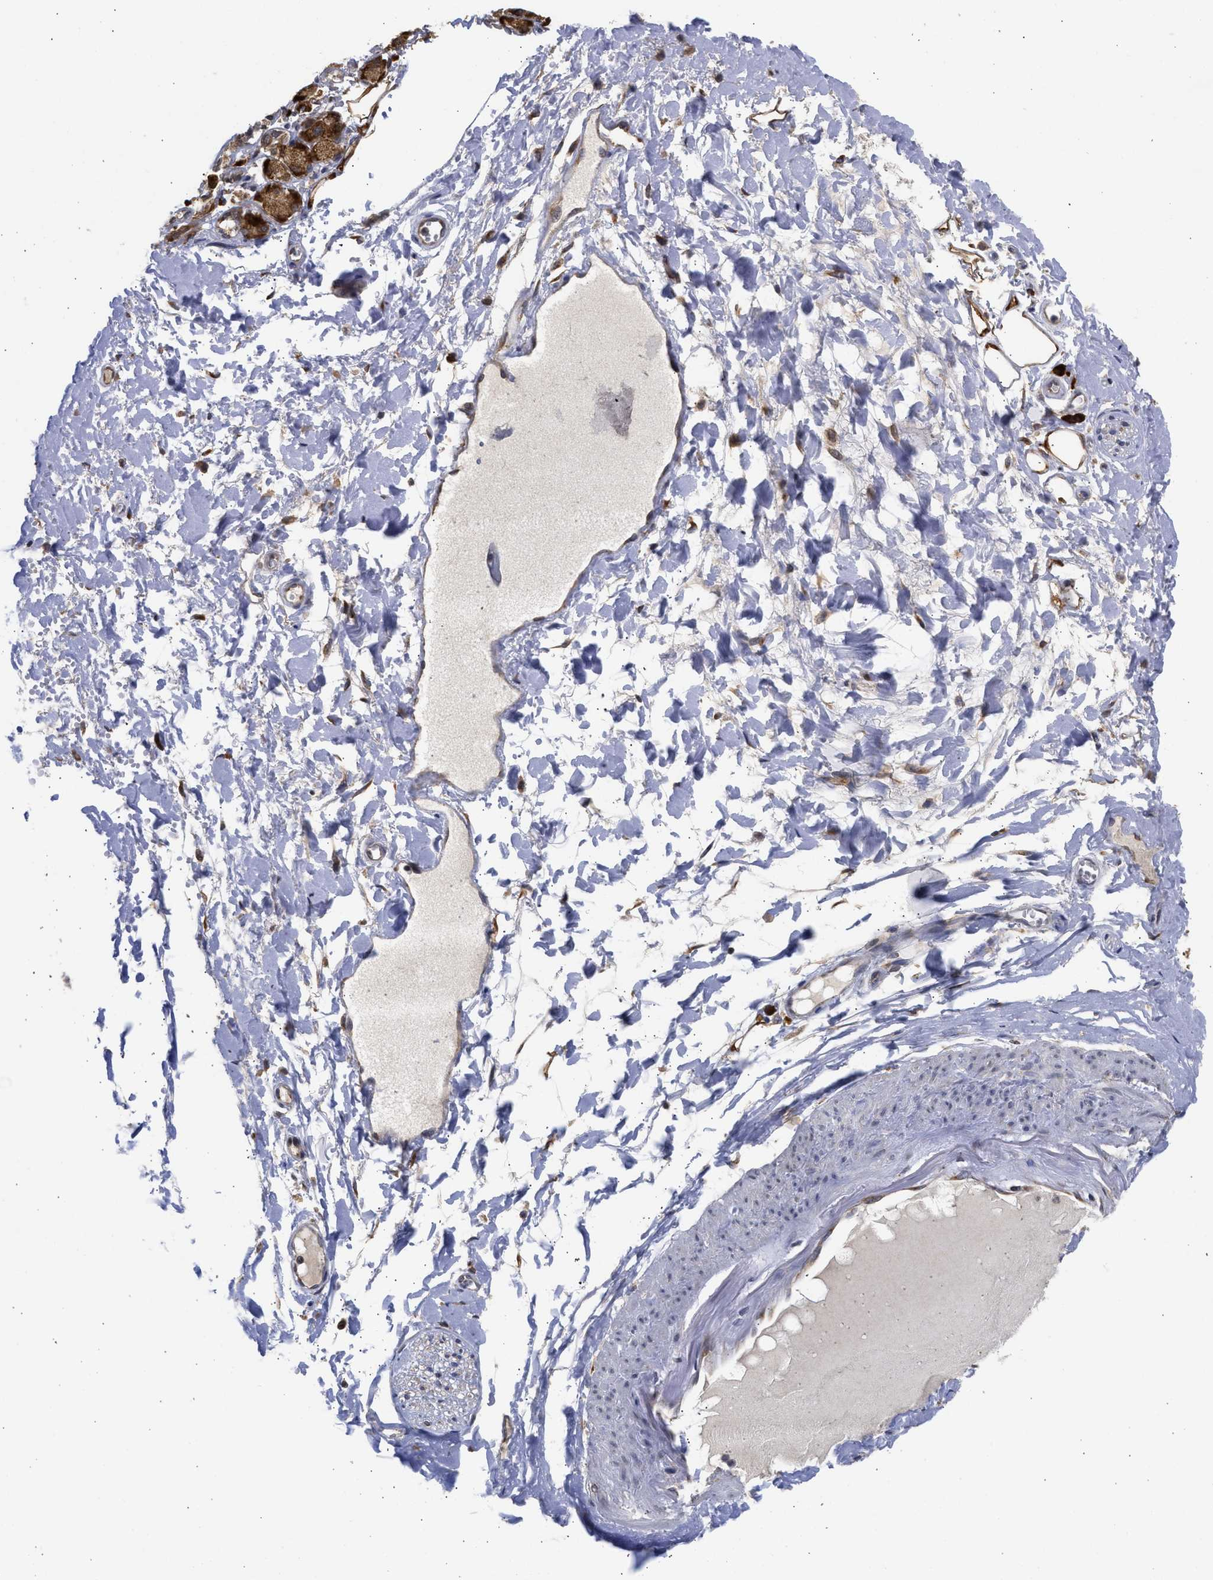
{"staining": {"intensity": "moderate", "quantity": ">75%", "location": "cytoplasmic/membranous"}, "tissue": "adipose tissue", "cell_type": "Adipocytes", "image_type": "normal", "snomed": [{"axis": "morphology", "description": "Normal tissue, NOS"}, {"axis": "morphology", "description": "Inflammation, NOS"}, {"axis": "topography", "description": "Salivary gland"}, {"axis": "topography", "description": "Peripheral nerve tissue"}], "caption": "Immunohistochemistry (IHC) of normal adipose tissue displays medium levels of moderate cytoplasmic/membranous expression in about >75% of adipocytes. The staining was performed using DAB, with brown indicating positive protein expression. Nuclei are stained blue with hematoxylin.", "gene": "DNAJC1", "patient": {"sex": "female", "age": 75}}